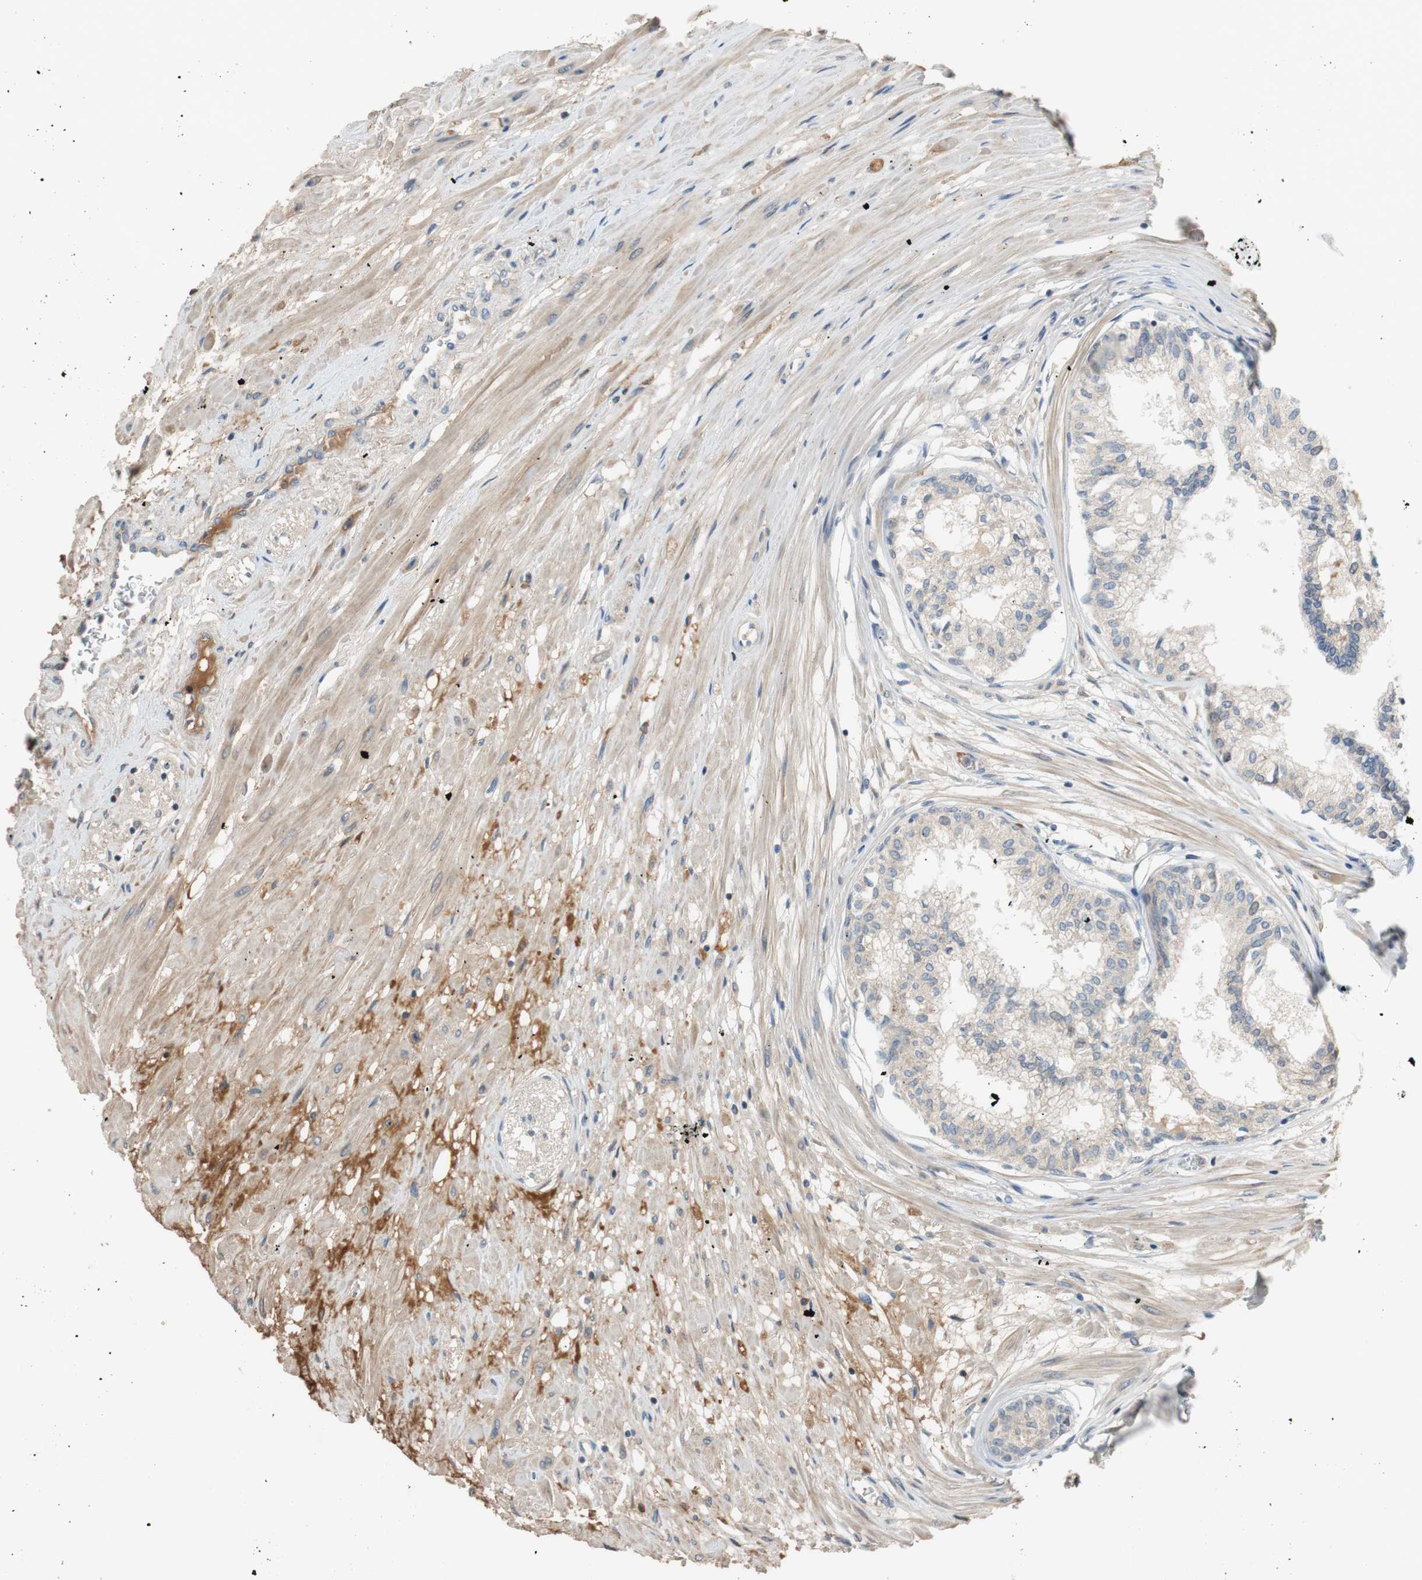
{"staining": {"intensity": "weak", "quantity": ">75%", "location": "cytoplasmic/membranous"}, "tissue": "prostate", "cell_type": "Glandular cells", "image_type": "normal", "snomed": [{"axis": "morphology", "description": "Normal tissue, NOS"}, {"axis": "topography", "description": "Prostate"}, {"axis": "topography", "description": "Seminal veicle"}], "caption": "DAB (3,3'-diaminobenzidine) immunohistochemical staining of unremarkable prostate reveals weak cytoplasmic/membranous protein positivity in about >75% of glandular cells.", "gene": "C4A", "patient": {"sex": "male", "age": 60}}